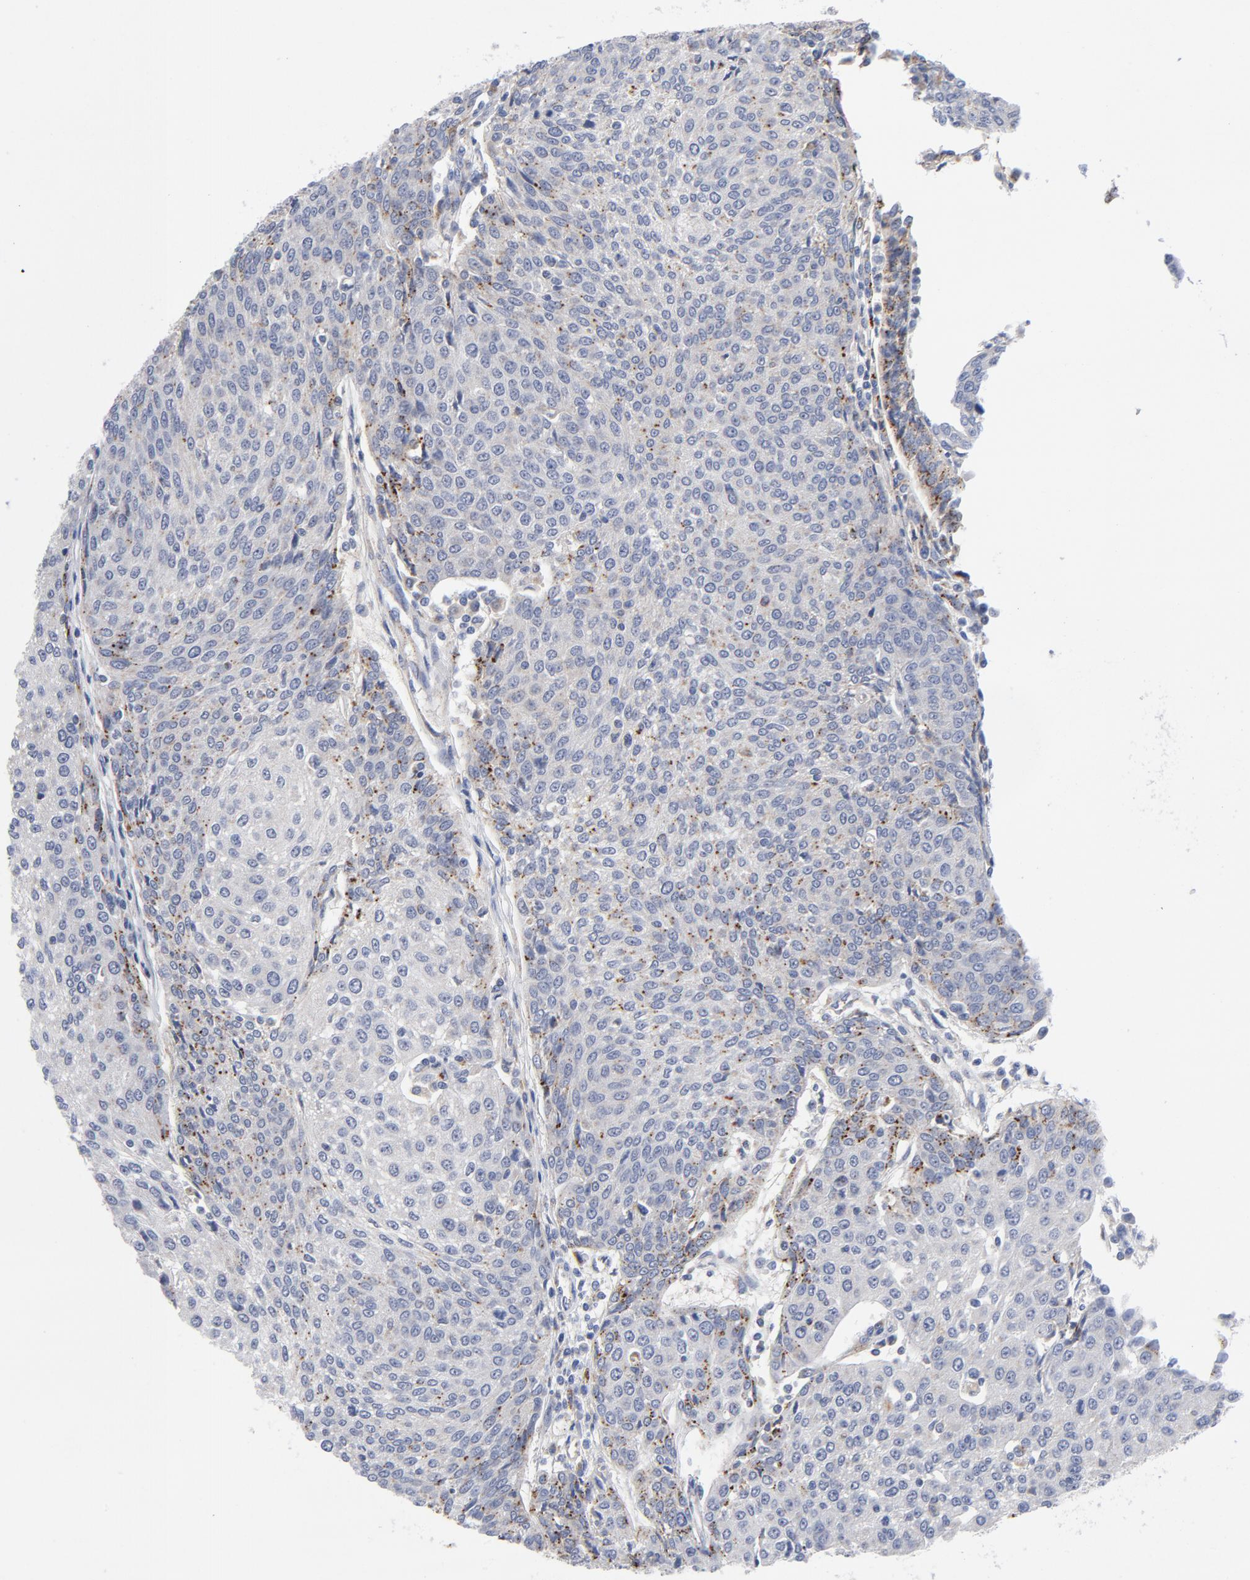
{"staining": {"intensity": "moderate", "quantity": "<25%", "location": "cytoplasmic/membranous"}, "tissue": "urothelial cancer", "cell_type": "Tumor cells", "image_type": "cancer", "snomed": [{"axis": "morphology", "description": "Urothelial carcinoma, High grade"}, {"axis": "topography", "description": "Urinary bladder"}], "caption": "Urothelial cancer stained with DAB (3,3'-diaminobenzidine) immunohistochemistry shows low levels of moderate cytoplasmic/membranous expression in approximately <25% of tumor cells. (Brightfield microscopy of DAB IHC at high magnification).", "gene": "AKT2", "patient": {"sex": "female", "age": 85}}